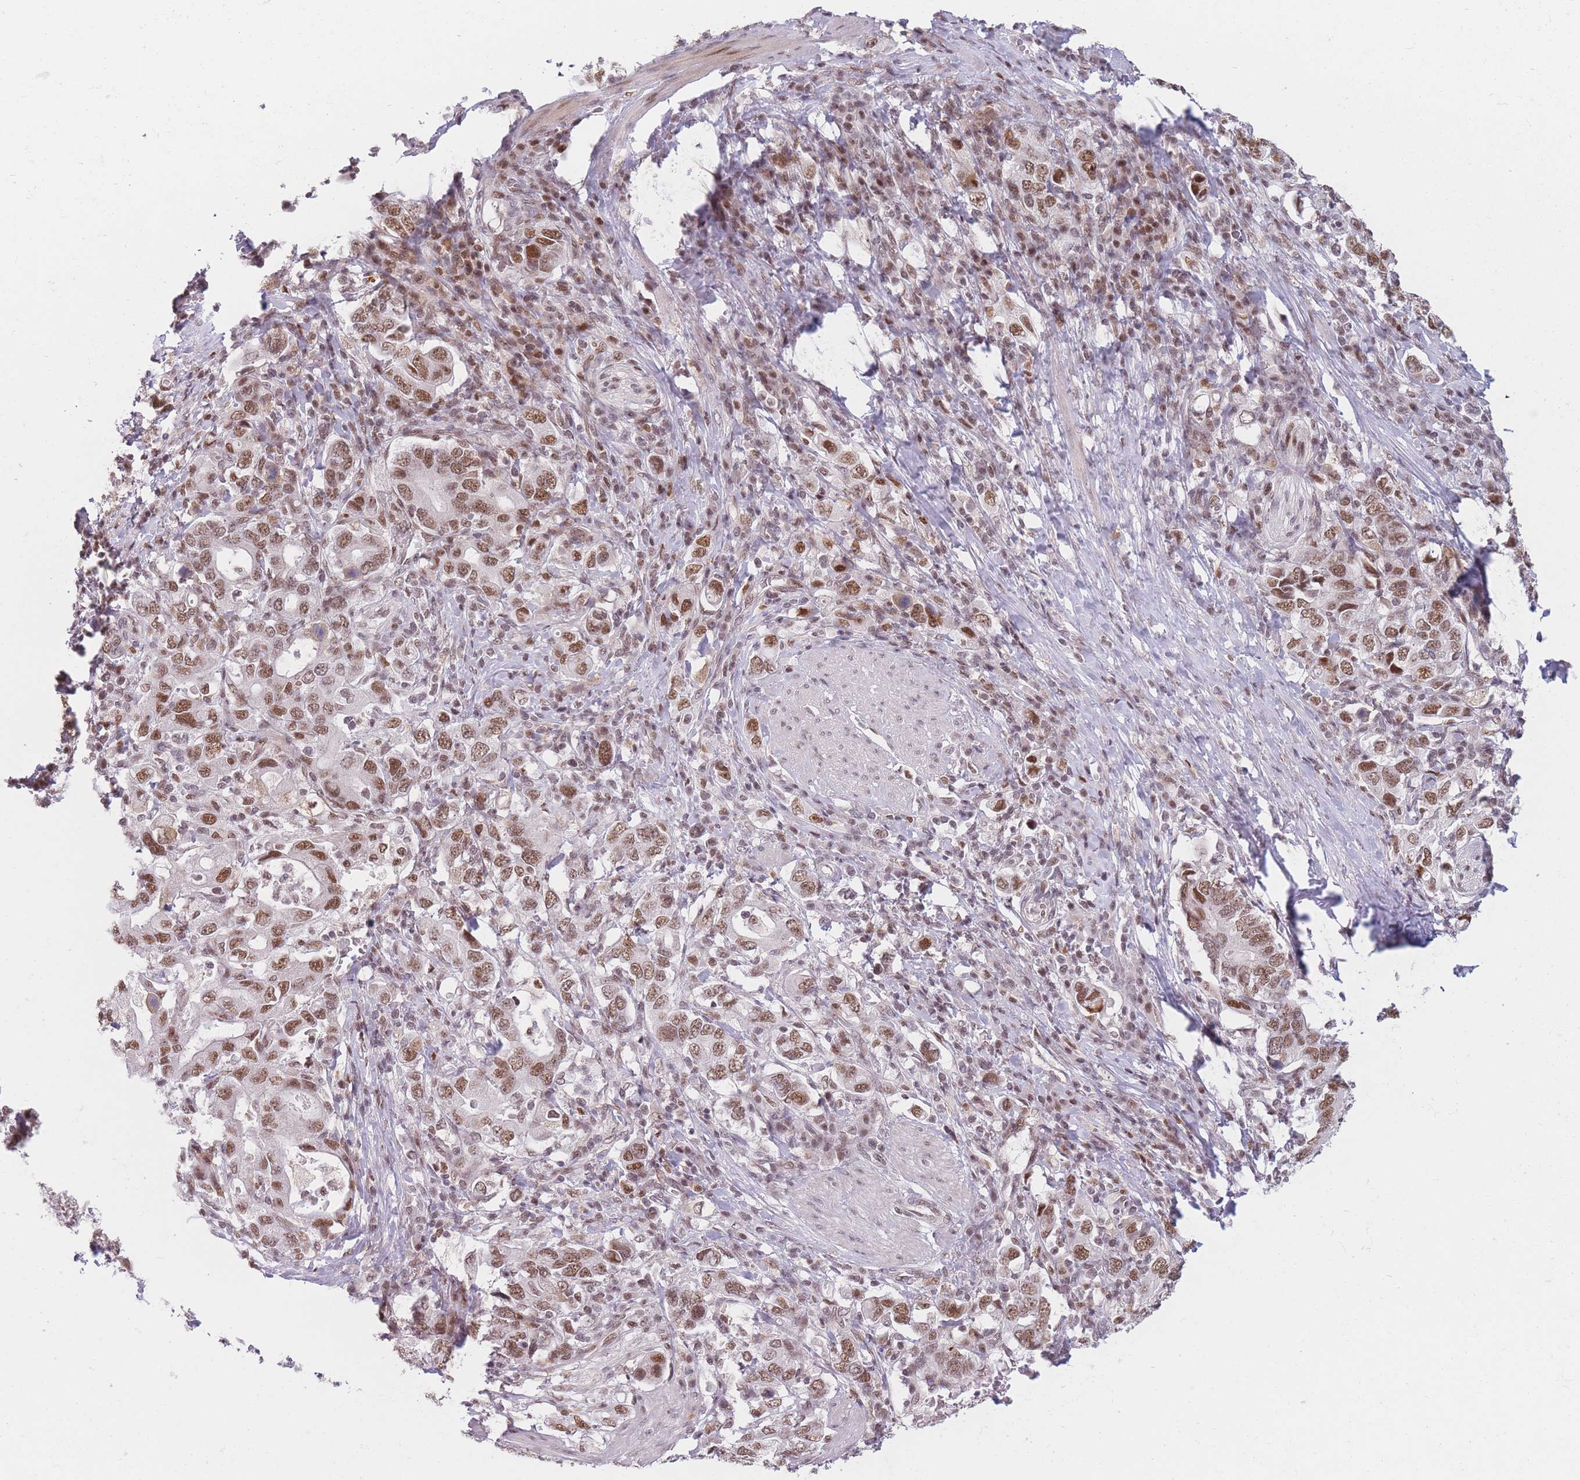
{"staining": {"intensity": "moderate", "quantity": ">75%", "location": "nuclear"}, "tissue": "stomach cancer", "cell_type": "Tumor cells", "image_type": "cancer", "snomed": [{"axis": "morphology", "description": "Adenocarcinoma, NOS"}, {"axis": "topography", "description": "Stomach, upper"}, {"axis": "topography", "description": "Stomach"}], "caption": "Adenocarcinoma (stomach) tissue exhibits moderate nuclear staining in approximately >75% of tumor cells, visualized by immunohistochemistry.", "gene": "SUPT6H", "patient": {"sex": "male", "age": 62}}